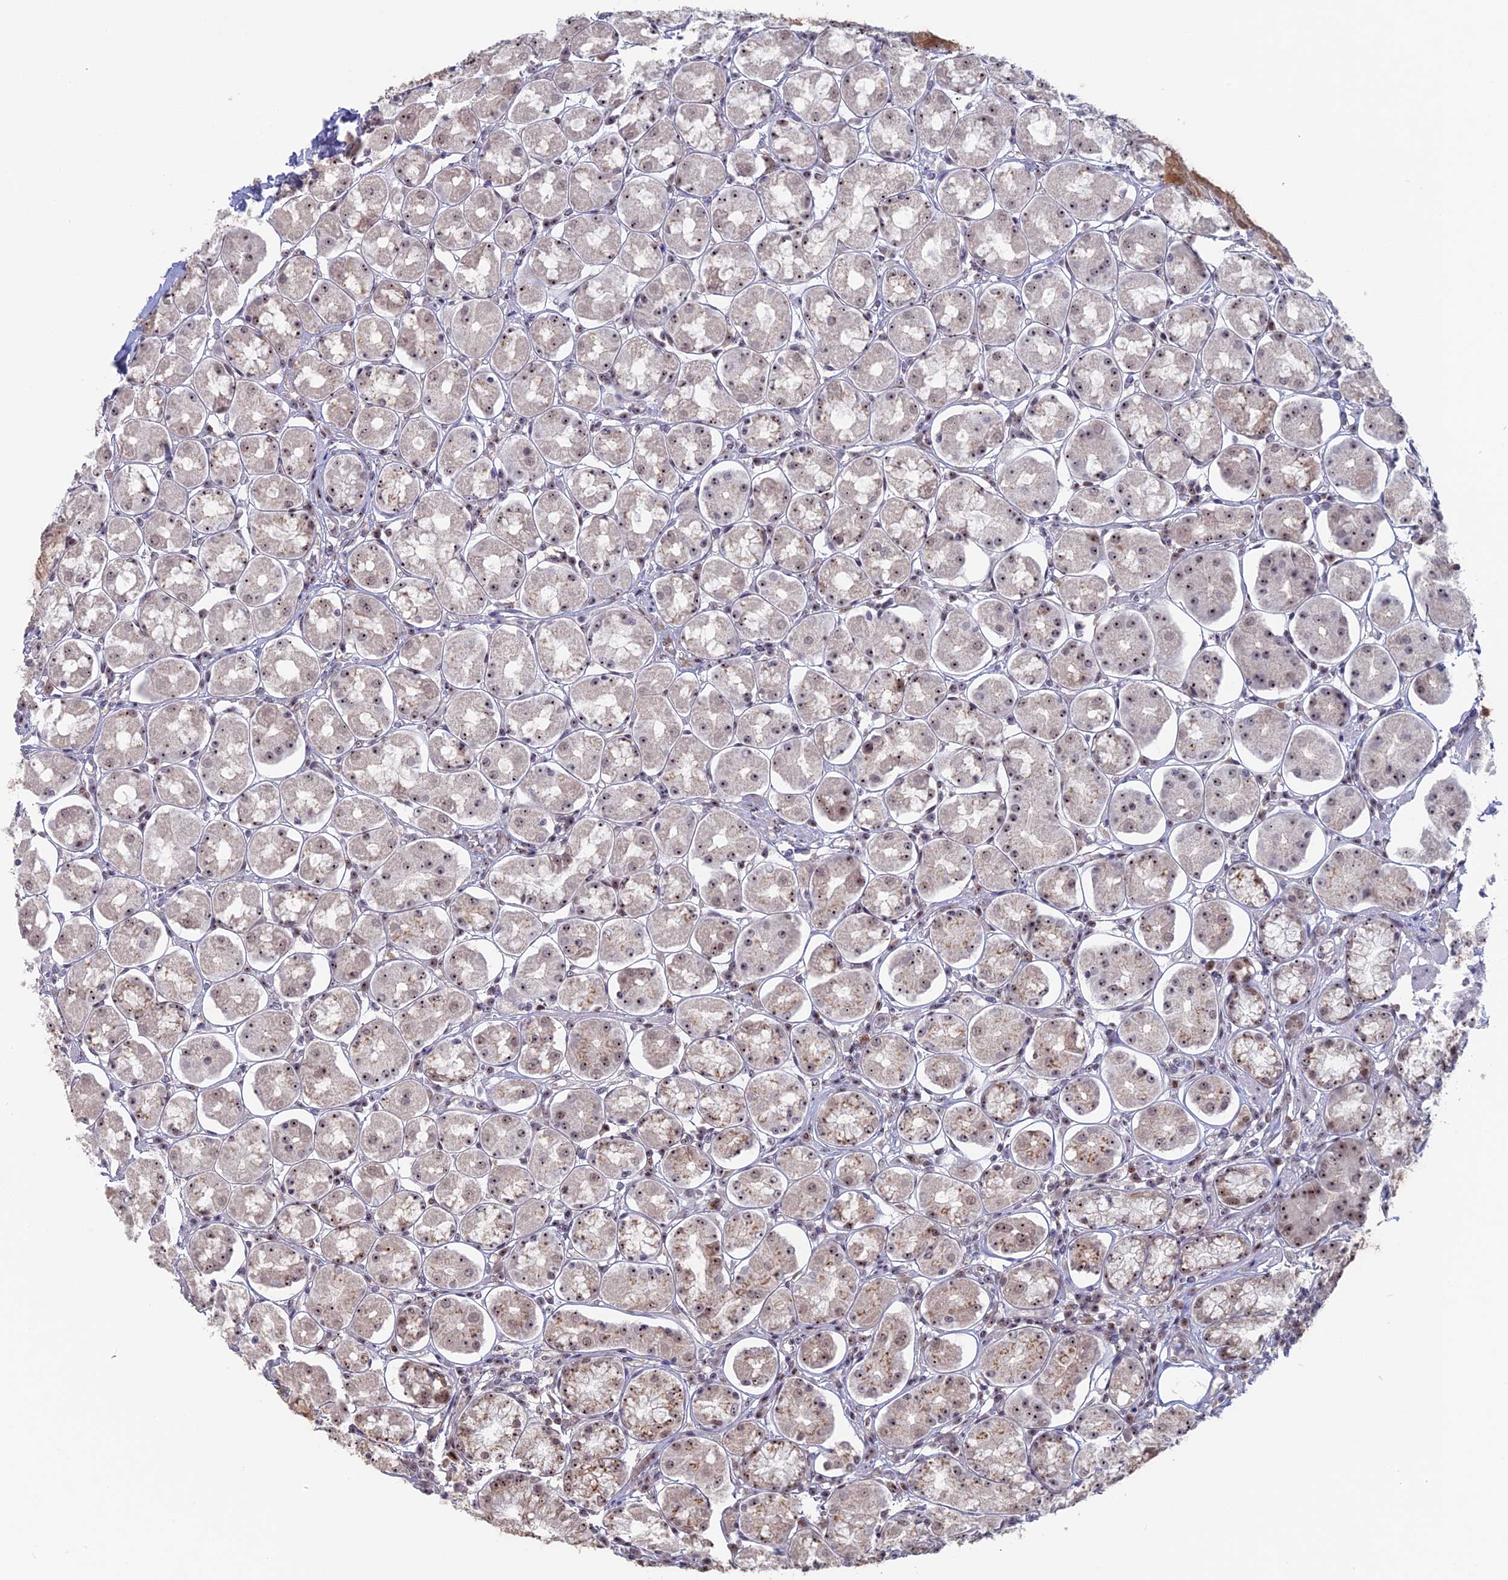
{"staining": {"intensity": "moderate", "quantity": ">75%", "location": "nuclear"}, "tissue": "stomach", "cell_type": "Glandular cells", "image_type": "normal", "snomed": [{"axis": "morphology", "description": "Normal tissue, NOS"}, {"axis": "topography", "description": "Stomach, lower"}], "caption": "This histopathology image demonstrates immunohistochemistry (IHC) staining of normal stomach, with medium moderate nuclear expression in about >75% of glandular cells.", "gene": "FAM131A", "patient": {"sex": "female", "age": 56}}